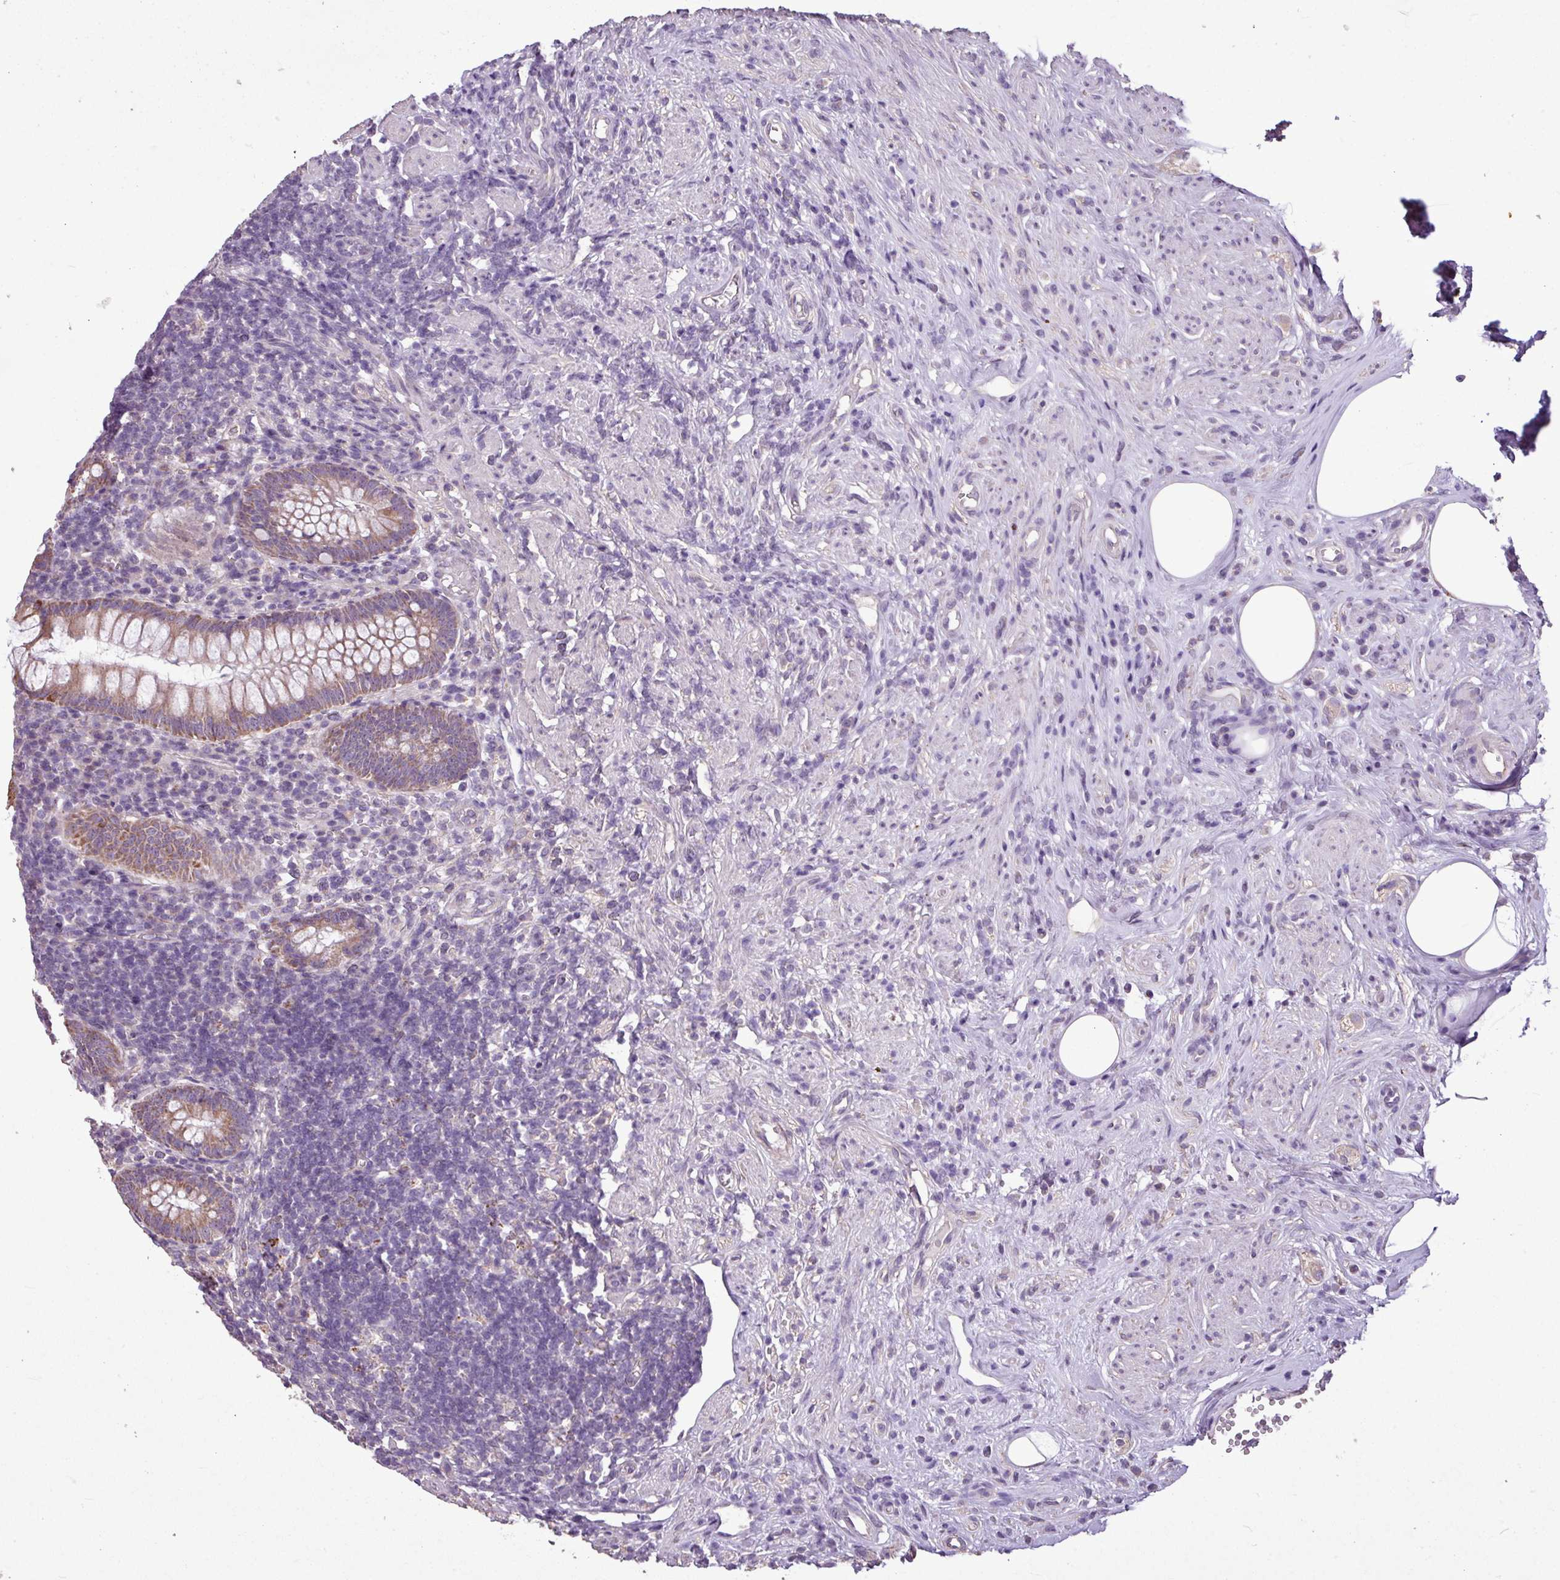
{"staining": {"intensity": "moderate", "quantity": ">75%", "location": "cytoplasmic/membranous"}, "tissue": "appendix", "cell_type": "Glandular cells", "image_type": "normal", "snomed": [{"axis": "morphology", "description": "Normal tissue, NOS"}, {"axis": "topography", "description": "Appendix"}], "caption": "High-power microscopy captured an immunohistochemistry (IHC) micrograph of normal appendix, revealing moderate cytoplasmic/membranous expression in about >75% of glandular cells. Immunohistochemistry stains the protein of interest in brown and the nuclei are stained blue.", "gene": "ALDH2", "patient": {"sex": "female", "age": 56}}